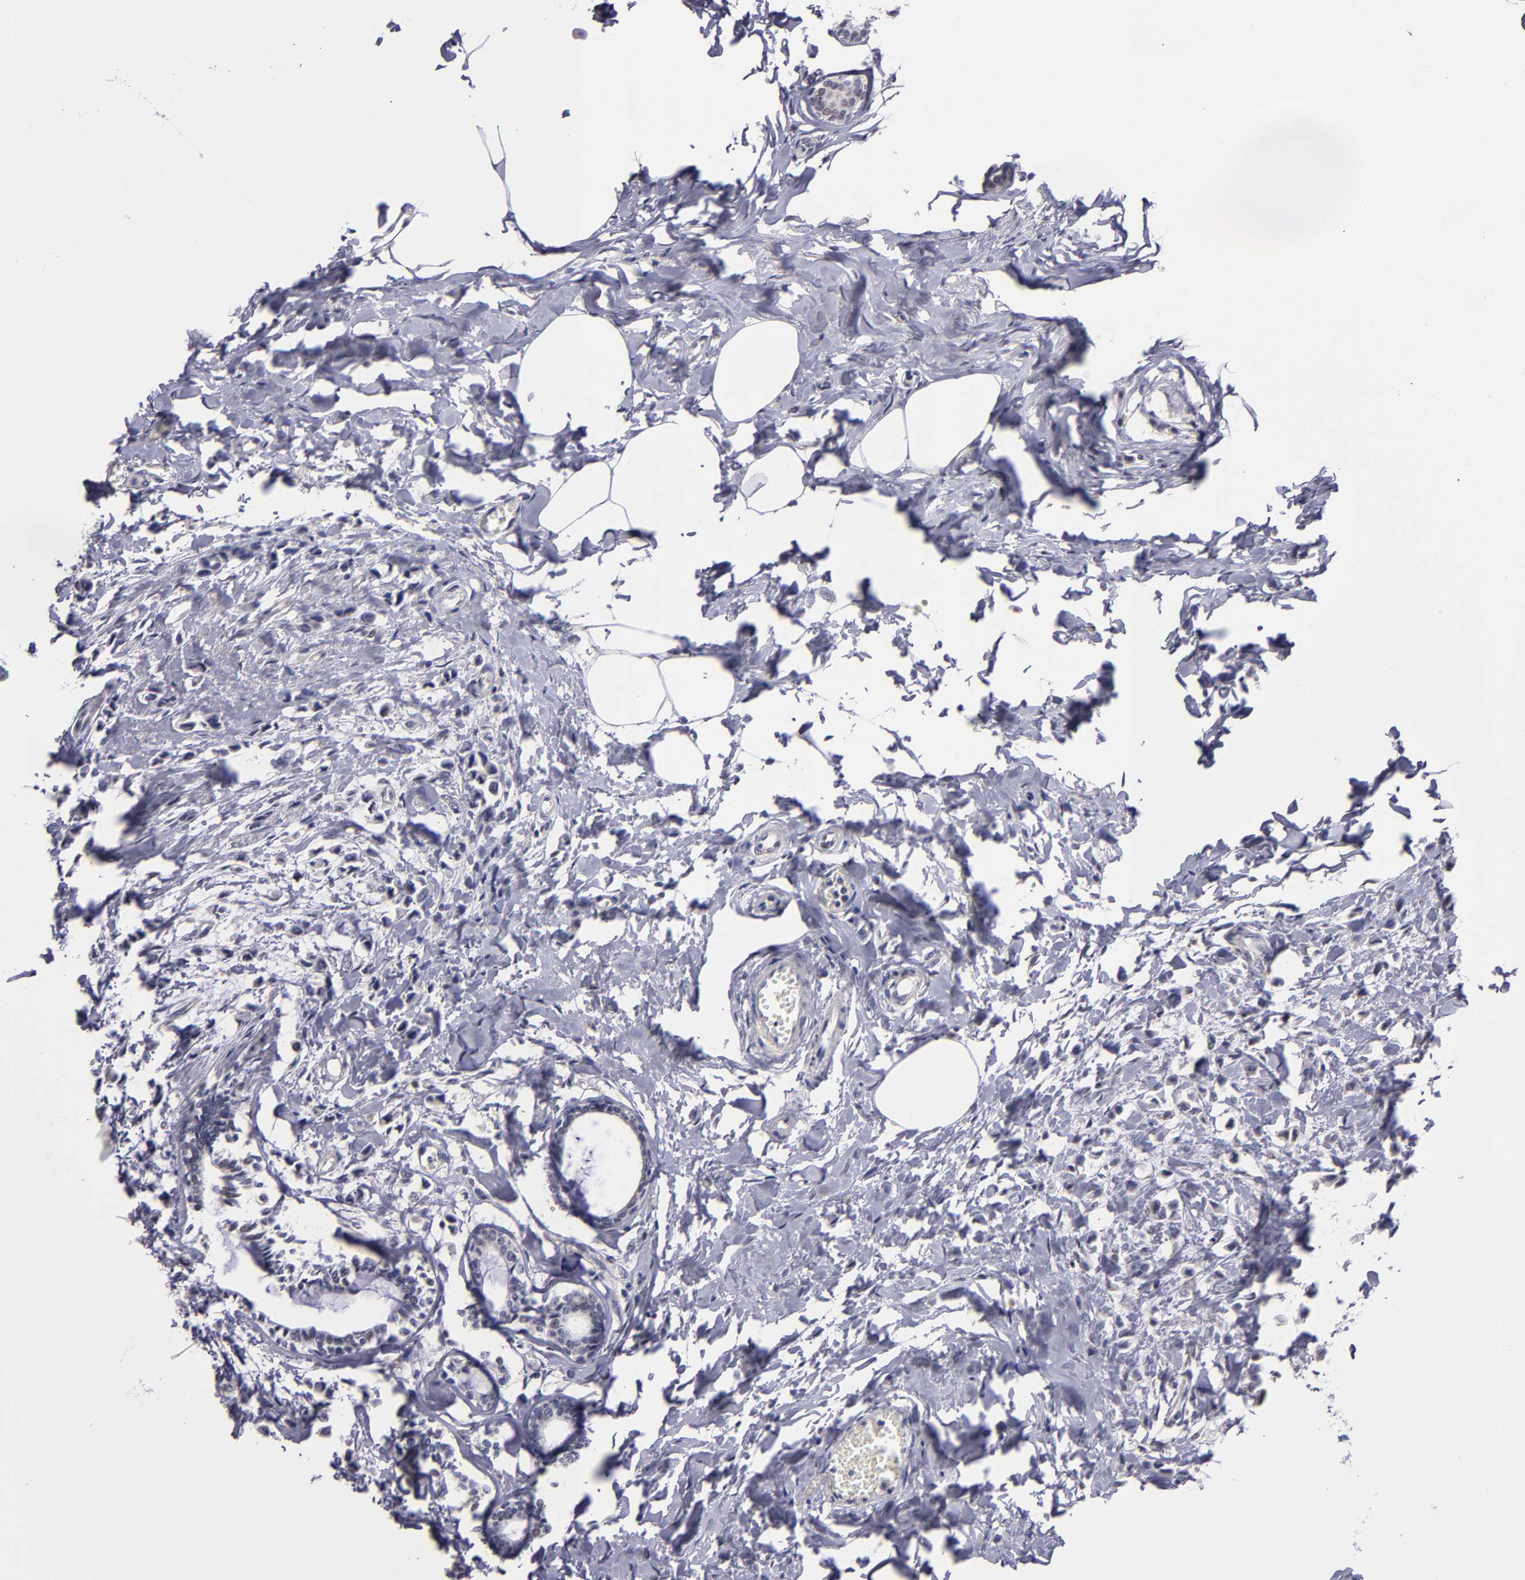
{"staining": {"intensity": "negative", "quantity": "none", "location": "none"}, "tissue": "breast cancer", "cell_type": "Tumor cells", "image_type": "cancer", "snomed": [{"axis": "morphology", "description": "Lobular carcinoma"}, {"axis": "topography", "description": "Breast"}], "caption": "Photomicrograph shows no significant protein expression in tumor cells of lobular carcinoma (breast).", "gene": "NRXN3", "patient": {"sex": "female", "age": 51}}